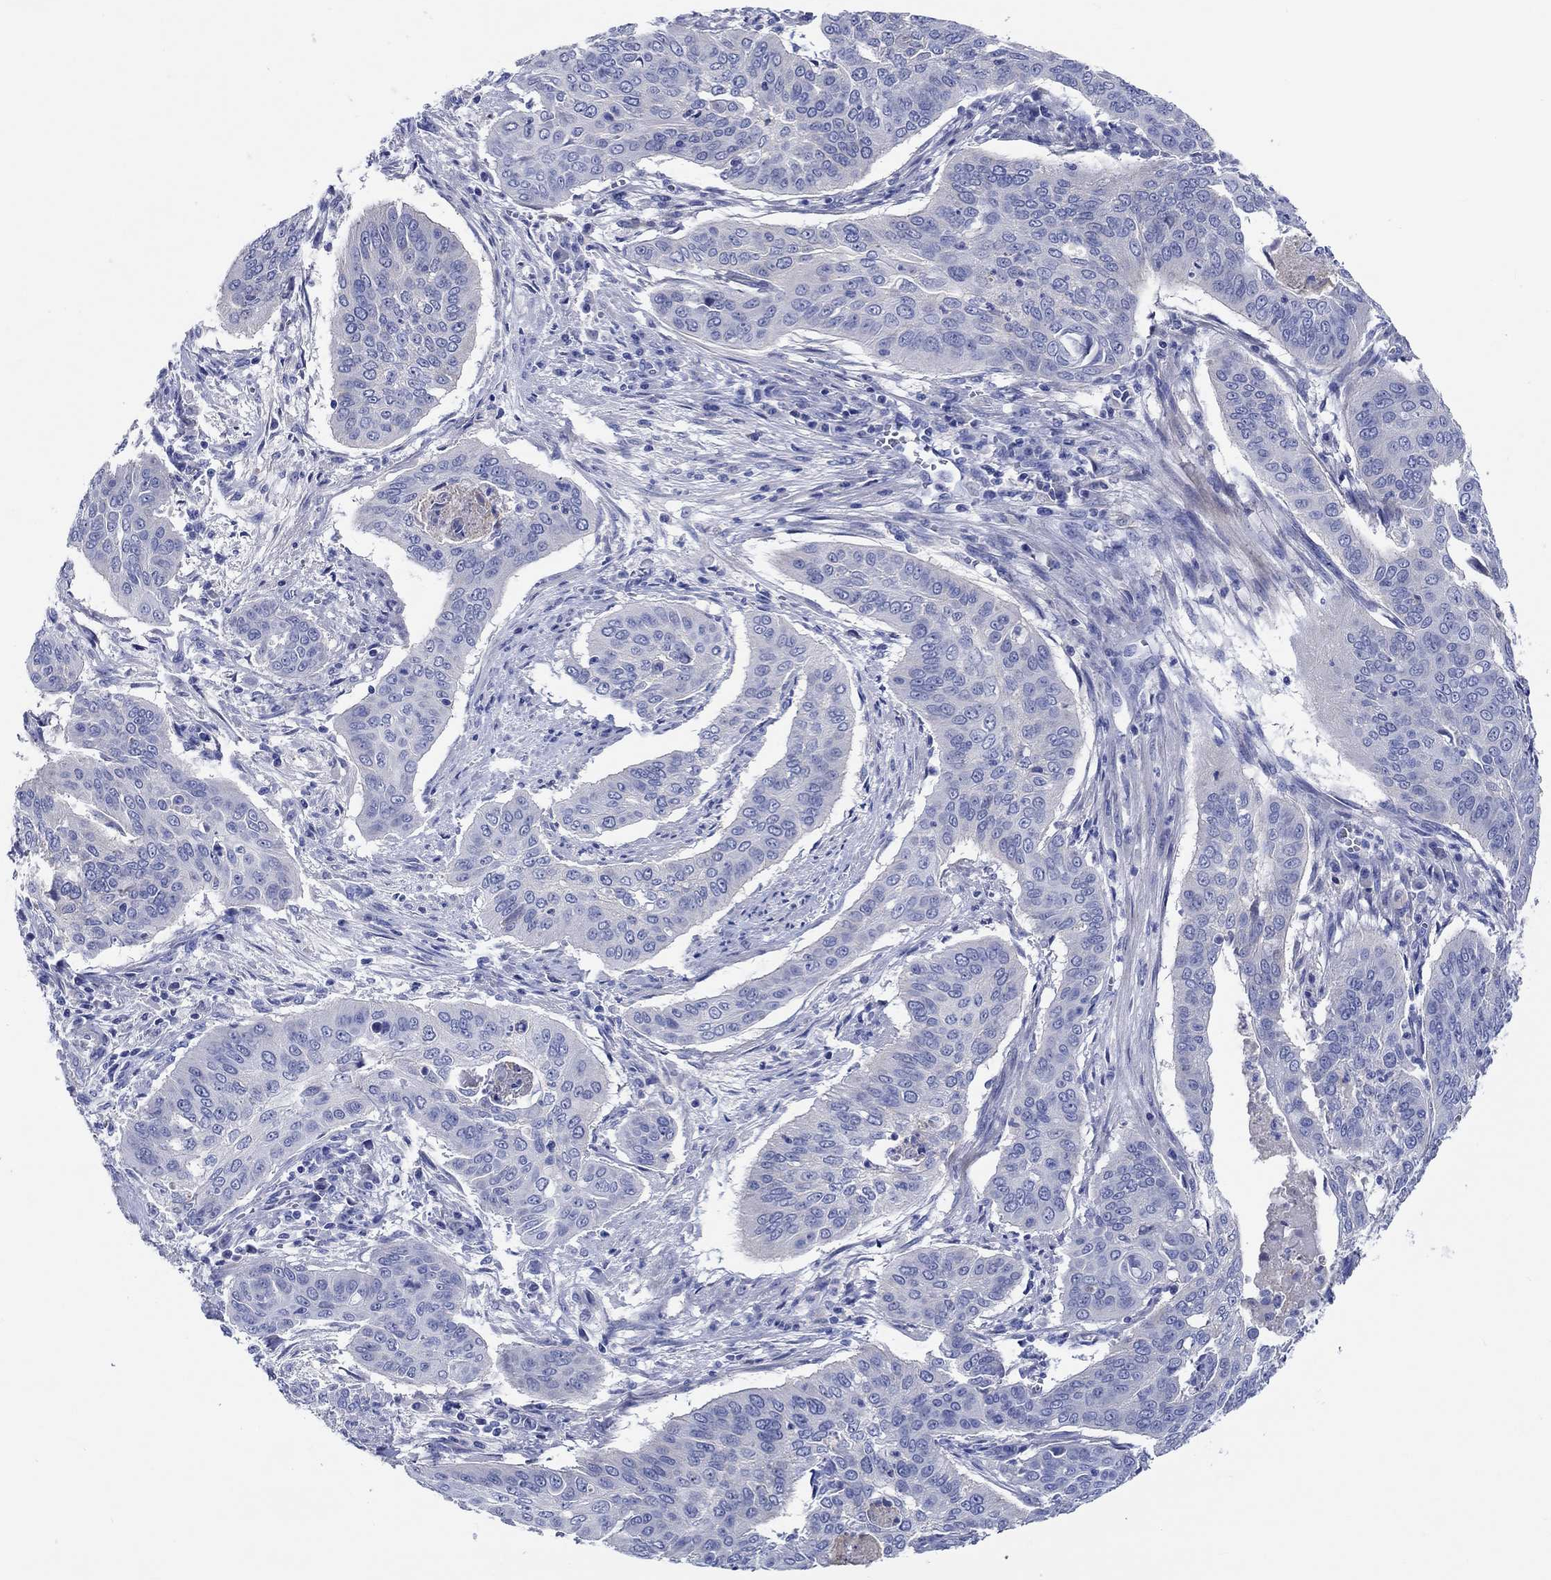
{"staining": {"intensity": "negative", "quantity": "none", "location": "none"}, "tissue": "cervical cancer", "cell_type": "Tumor cells", "image_type": "cancer", "snomed": [{"axis": "morphology", "description": "Squamous cell carcinoma, NOS"}, {"axis": "topography", "description": "Cervix"}], "caption": "This is an IHC photomicrograph of cervical squamous cell carcinoma. There is no expression in tumor cells.", "gene": "SHISA4", "patient": {"sex": "female", "age": 39}}